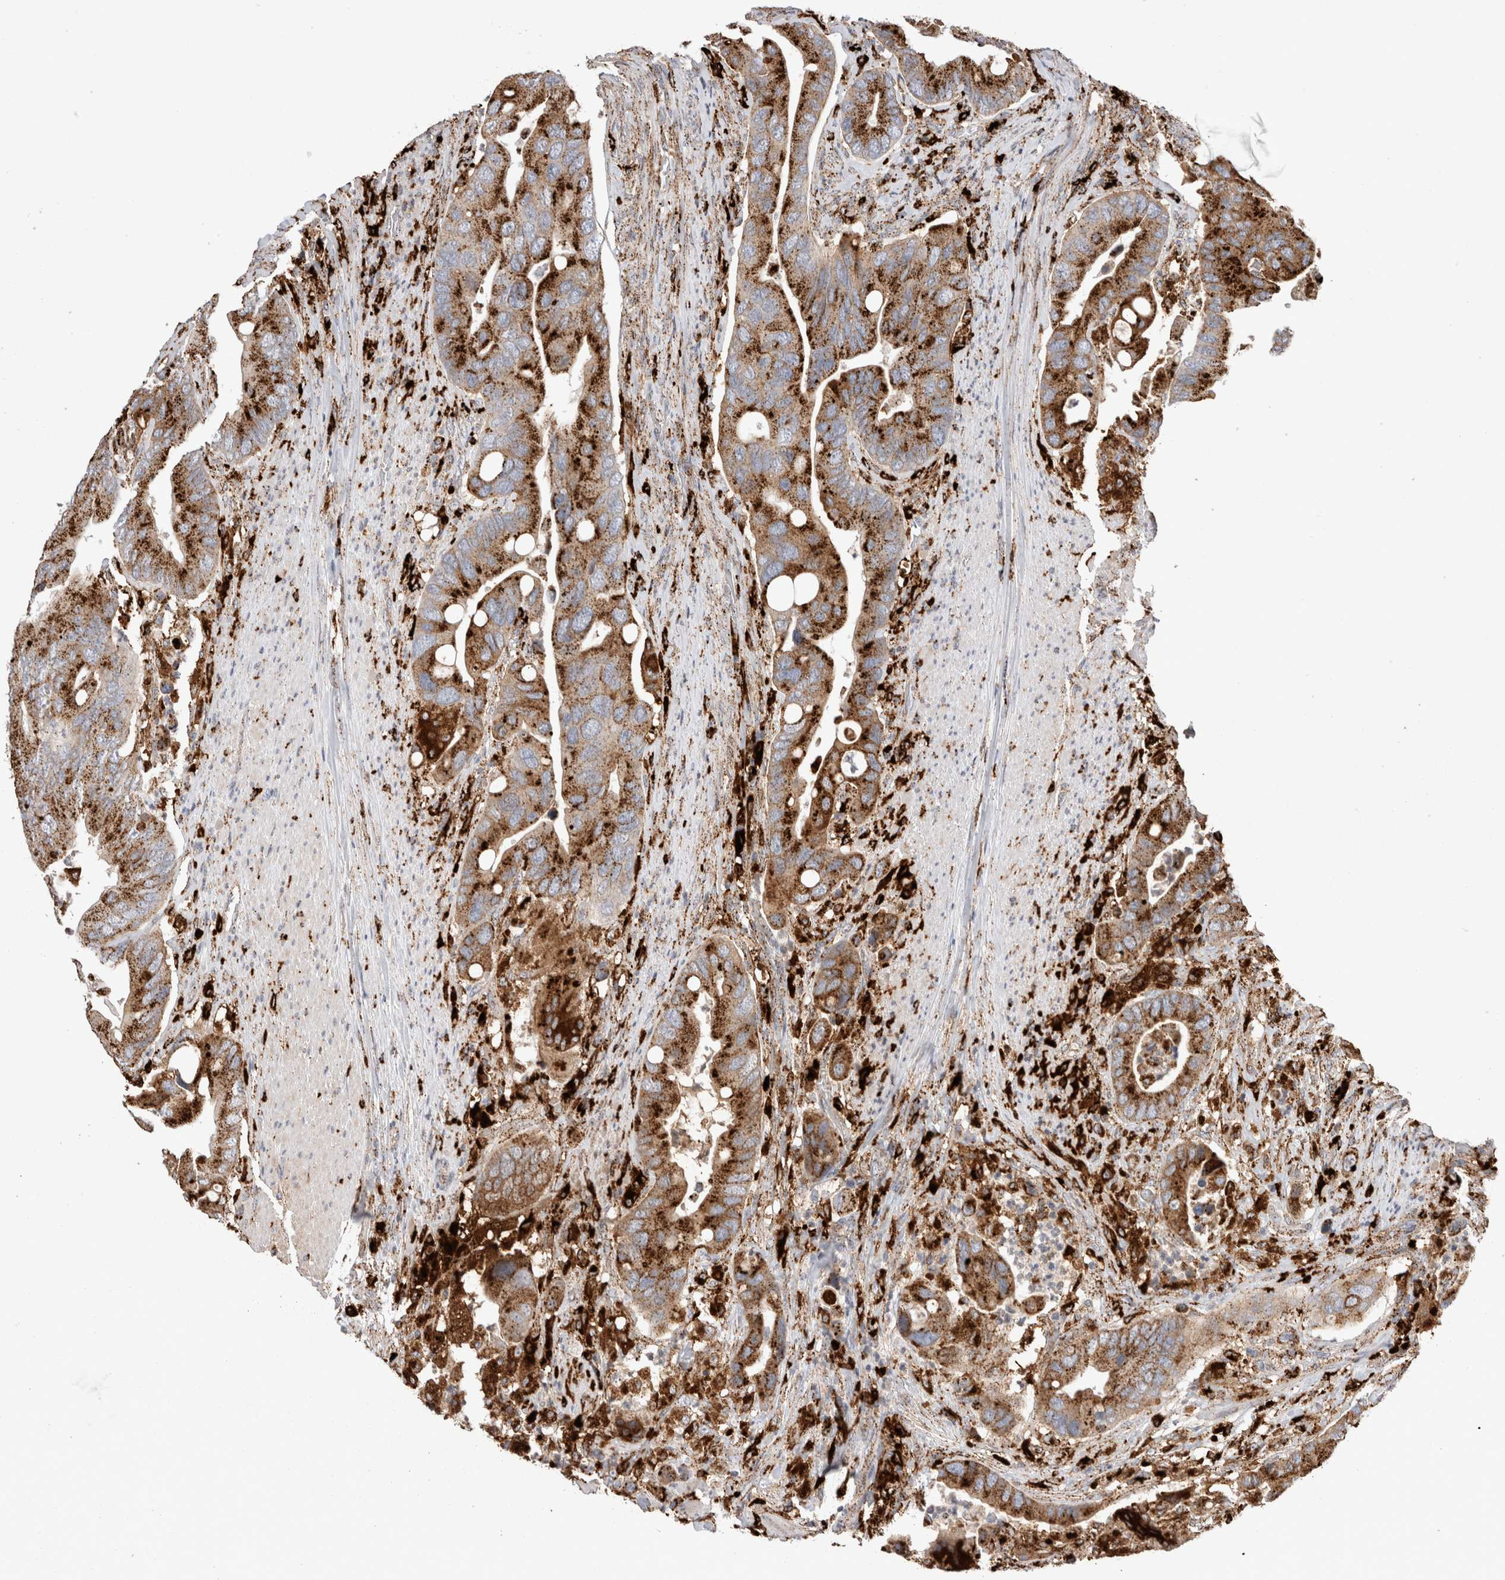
{"staining": {"intensity": "strong", "quantity": ">75%", "location": "cytoplasmic/membranous"}, "tissue": "colorectal cancer", "cell_type": "Tumor cells", "image_type": "cancer", "snomed": [{"axis": "morphology", "description": "Adenocarcinoma, NOS"}, {"axis": "topography", "description": "Rectum"}], "caption": "Tumor cells display high levels of strong cytoplasmic/membranous staining in approximately >75% of cells in colorectal adenocarcinoma.", "gene": "CTSA", "patient": {"sex": "female", "age": 57}}